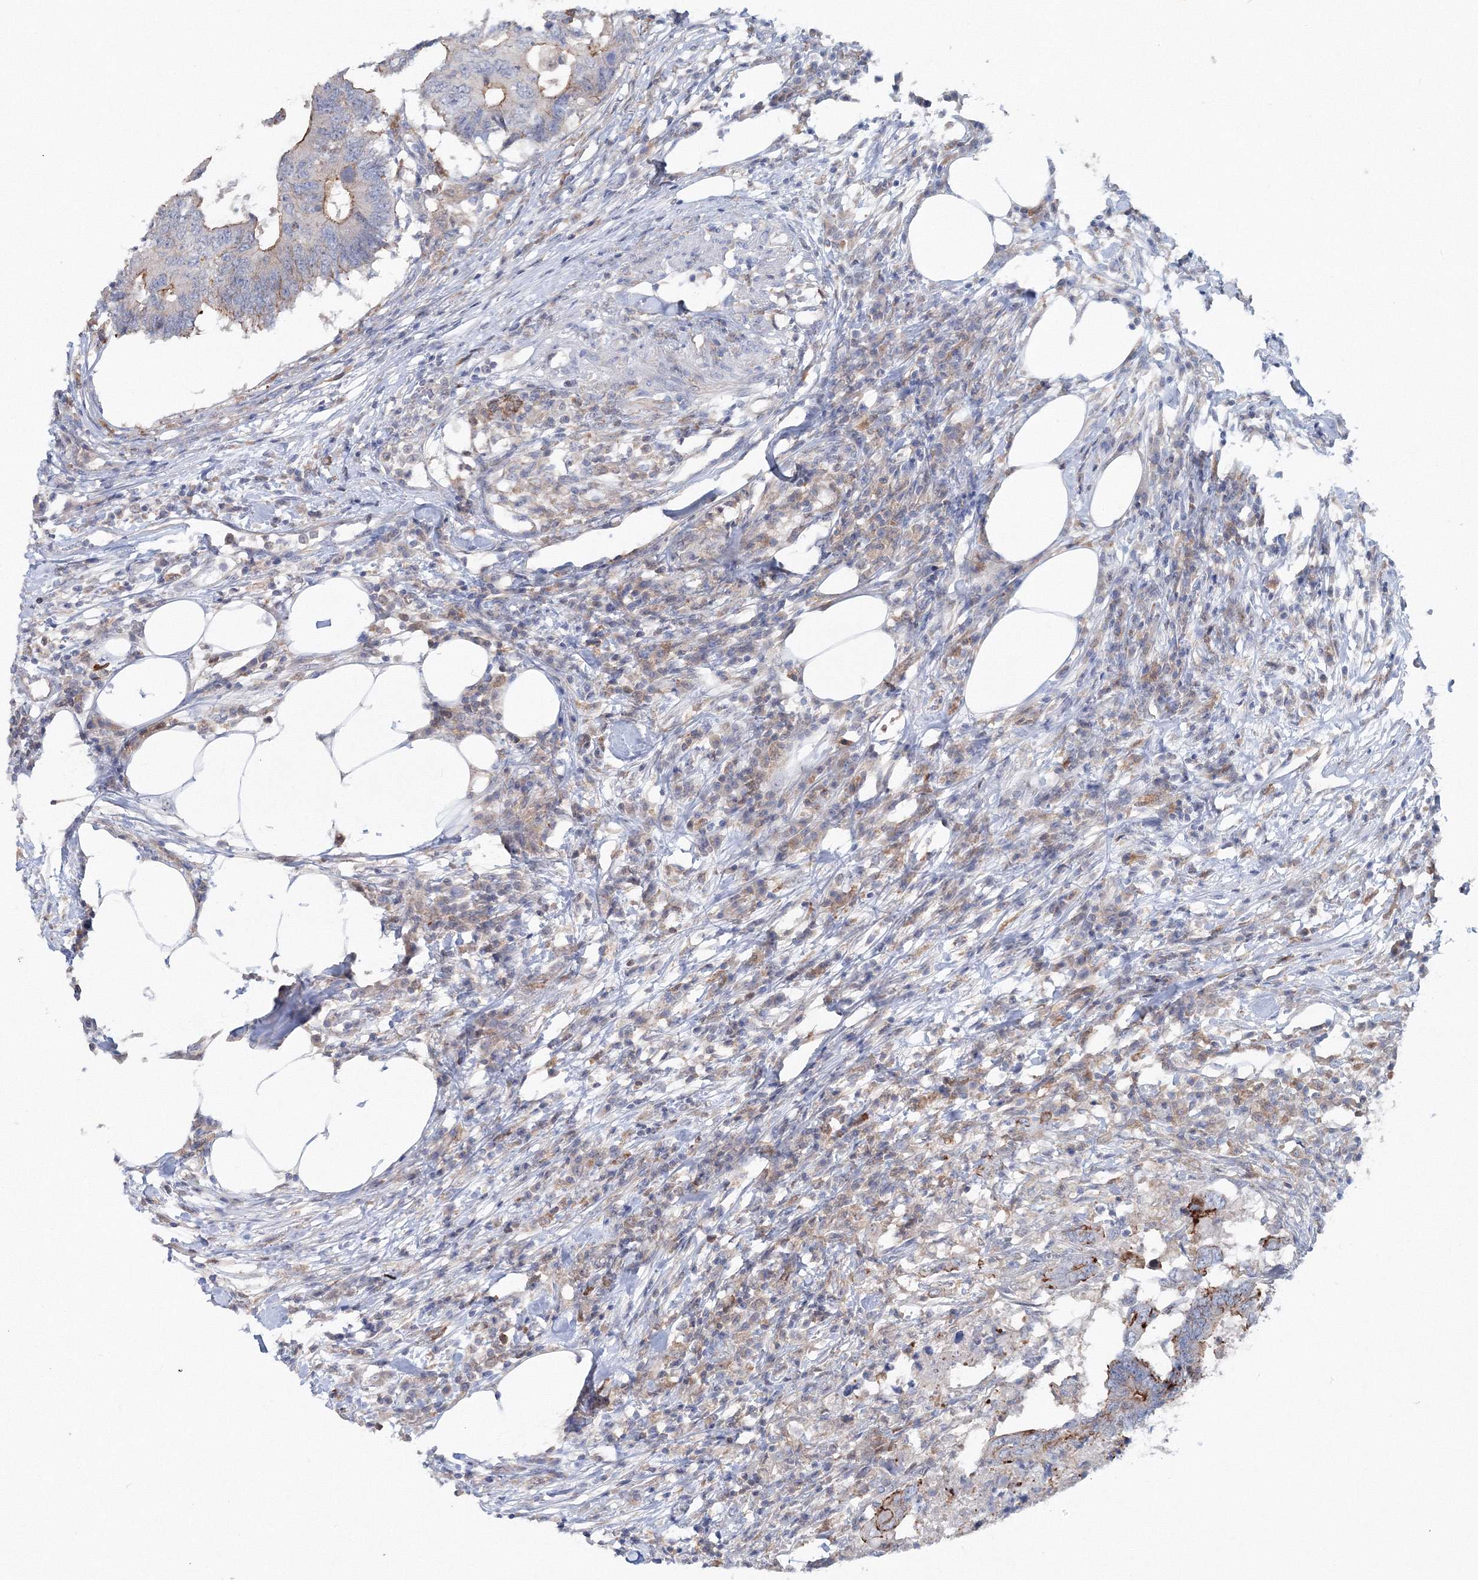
{"staining": {"intensity": "negative", "quantity": "none", "location": "none"}, "tissue": "colorectal cancer", "cell_type": "Tumor cells", "image_type": "cancer", "snomed": [{"axis": "morphology", "description": "Adenocarcinoma, NOS"}, {"axis": "topography", "description": "Colon"}], "caption": "Tumor cells are negative for protein expression in human colorectal cancer.", "gene": "GGA2", "patient": {"sex": "male", "age": 71}}